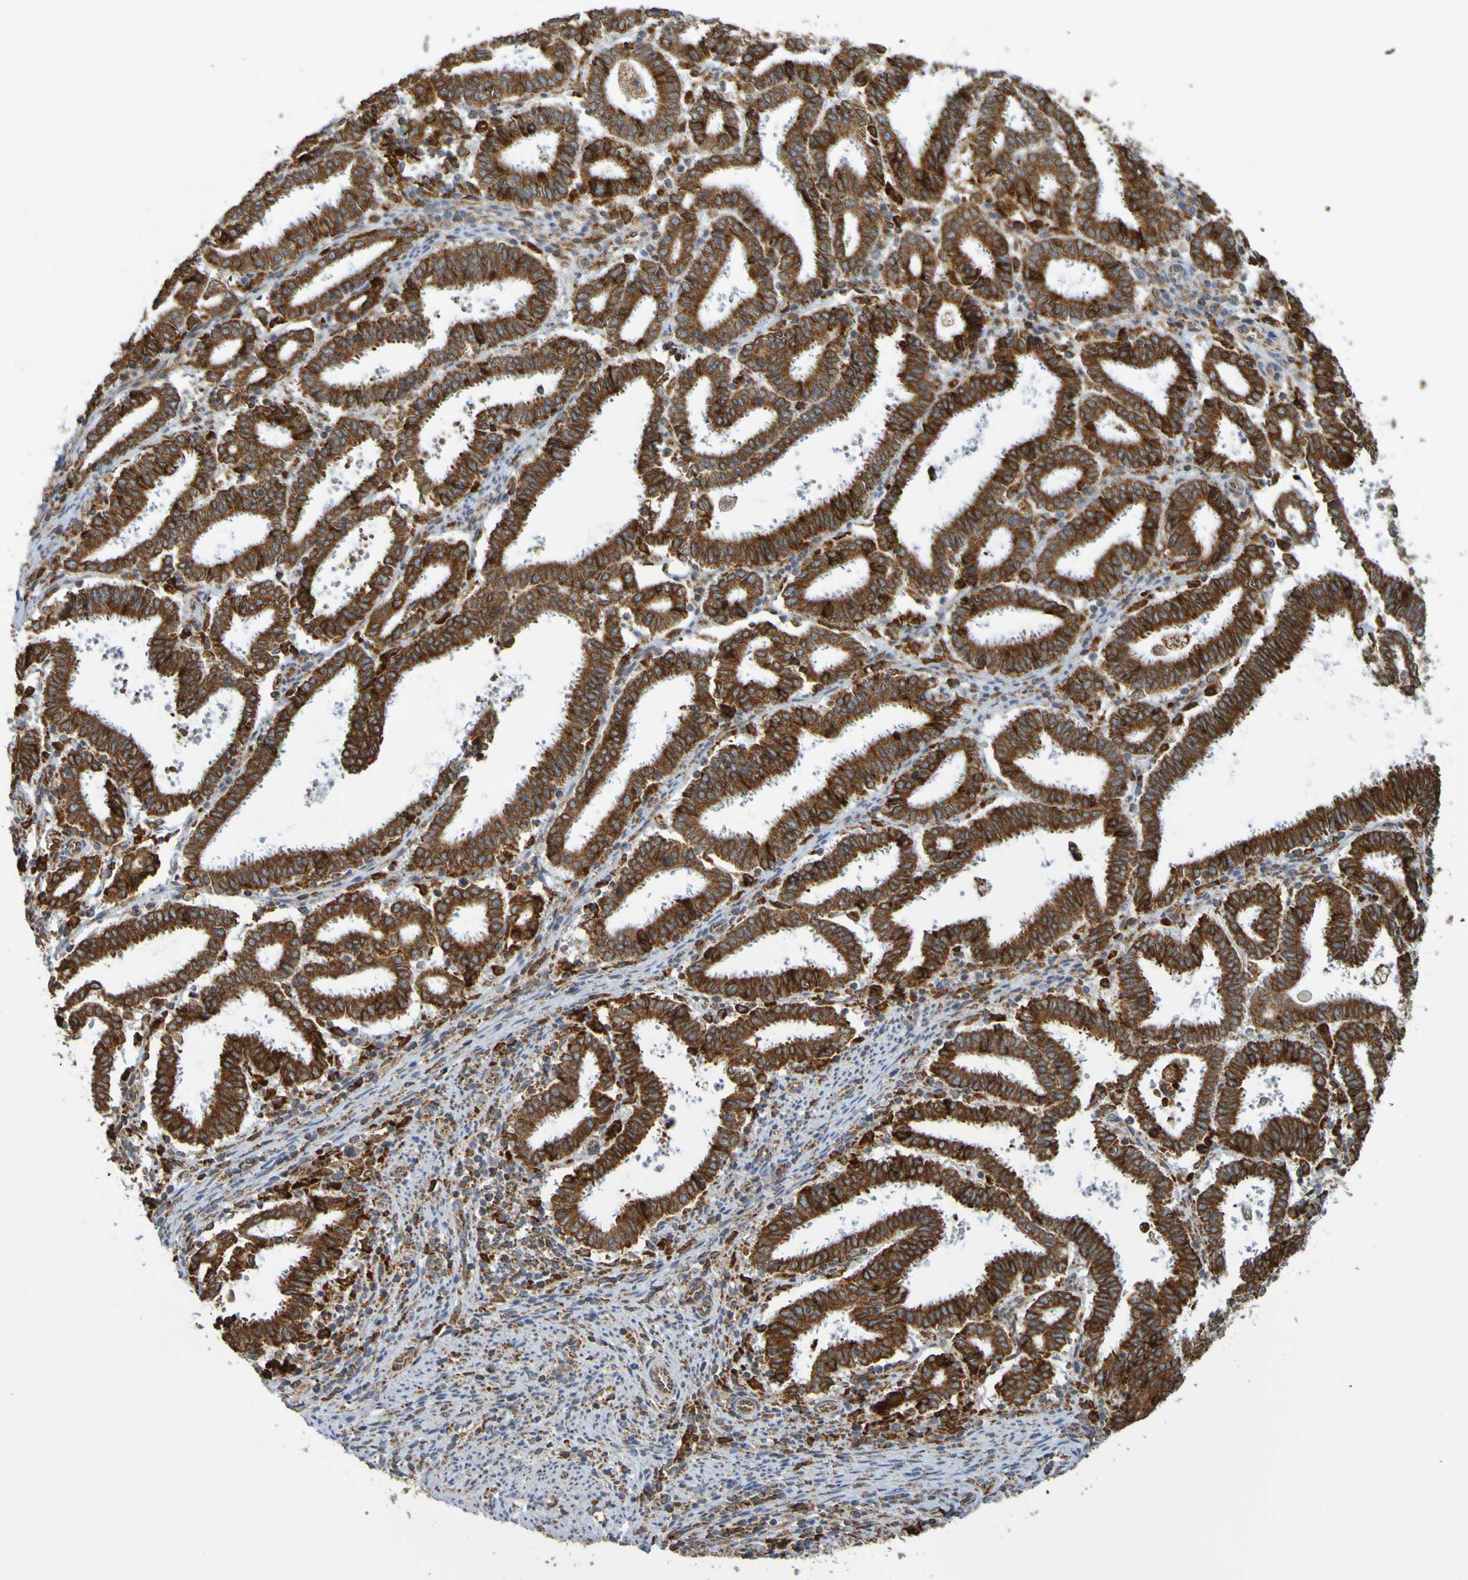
{"staining": {"intensity": "strong", "quantity": ">75%", "location": "cytoplasmic/membranous"}, "tissue": "endometrial cancer", "cell_type": "Tumor cells", "image_type": "cancer", "snomed": [{"axis": "morphology", "description": "Adenocarcinoma, NOS"}, {"axis": "topography", "description": "Uterus"}], "caption": "Strong cytoplasmic/membranous positivity for a protein is appreciated in about >75% of tumor cells of endometrial cancer (adenocarcinoma) using IHC.", "gene": "PDIA3", "patient": {"sex": "female", "age": 83}}